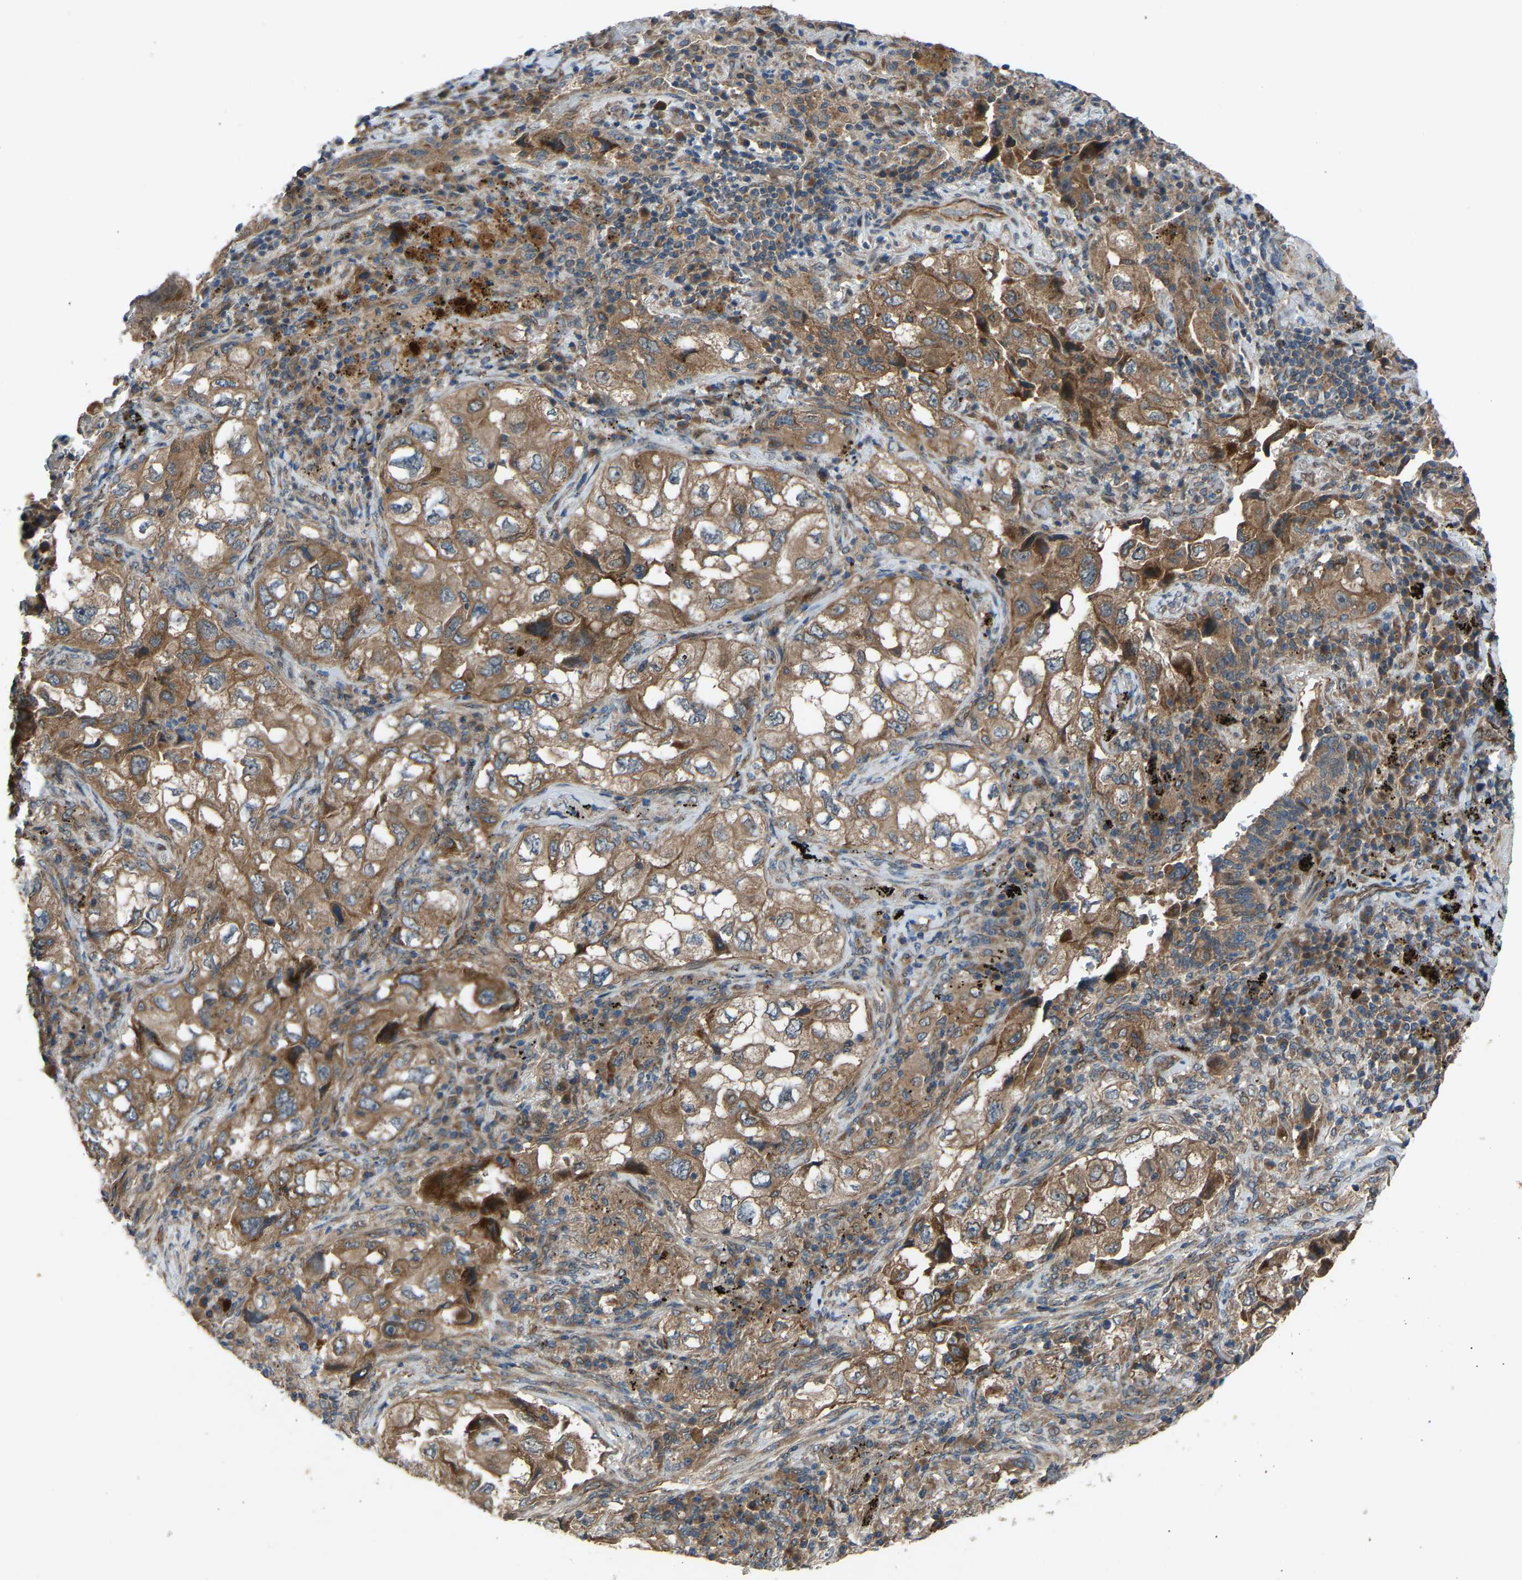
{"staining": {"intensity": "moderate", "quantity": ">75%", "location": "cytoplasmic/membranous"}, "tissue": "lung cancer", "cell_type": "Tumor cells", "image_type": "cancer", "snomed": [{"axis": "morphology", "description": "Adenocarcinoma, NOS"}, {"axis": "topography", "description": "Lung"}], "caption": "Human lung cancer (adenocarcinoma) stained for a protein (brown) exhibits moderate cytoplasmic/membranous positive expression in about >75% of tumor cells.", "gene": "GAS2L1", "patient": {"sex": "male", "age": 64}}